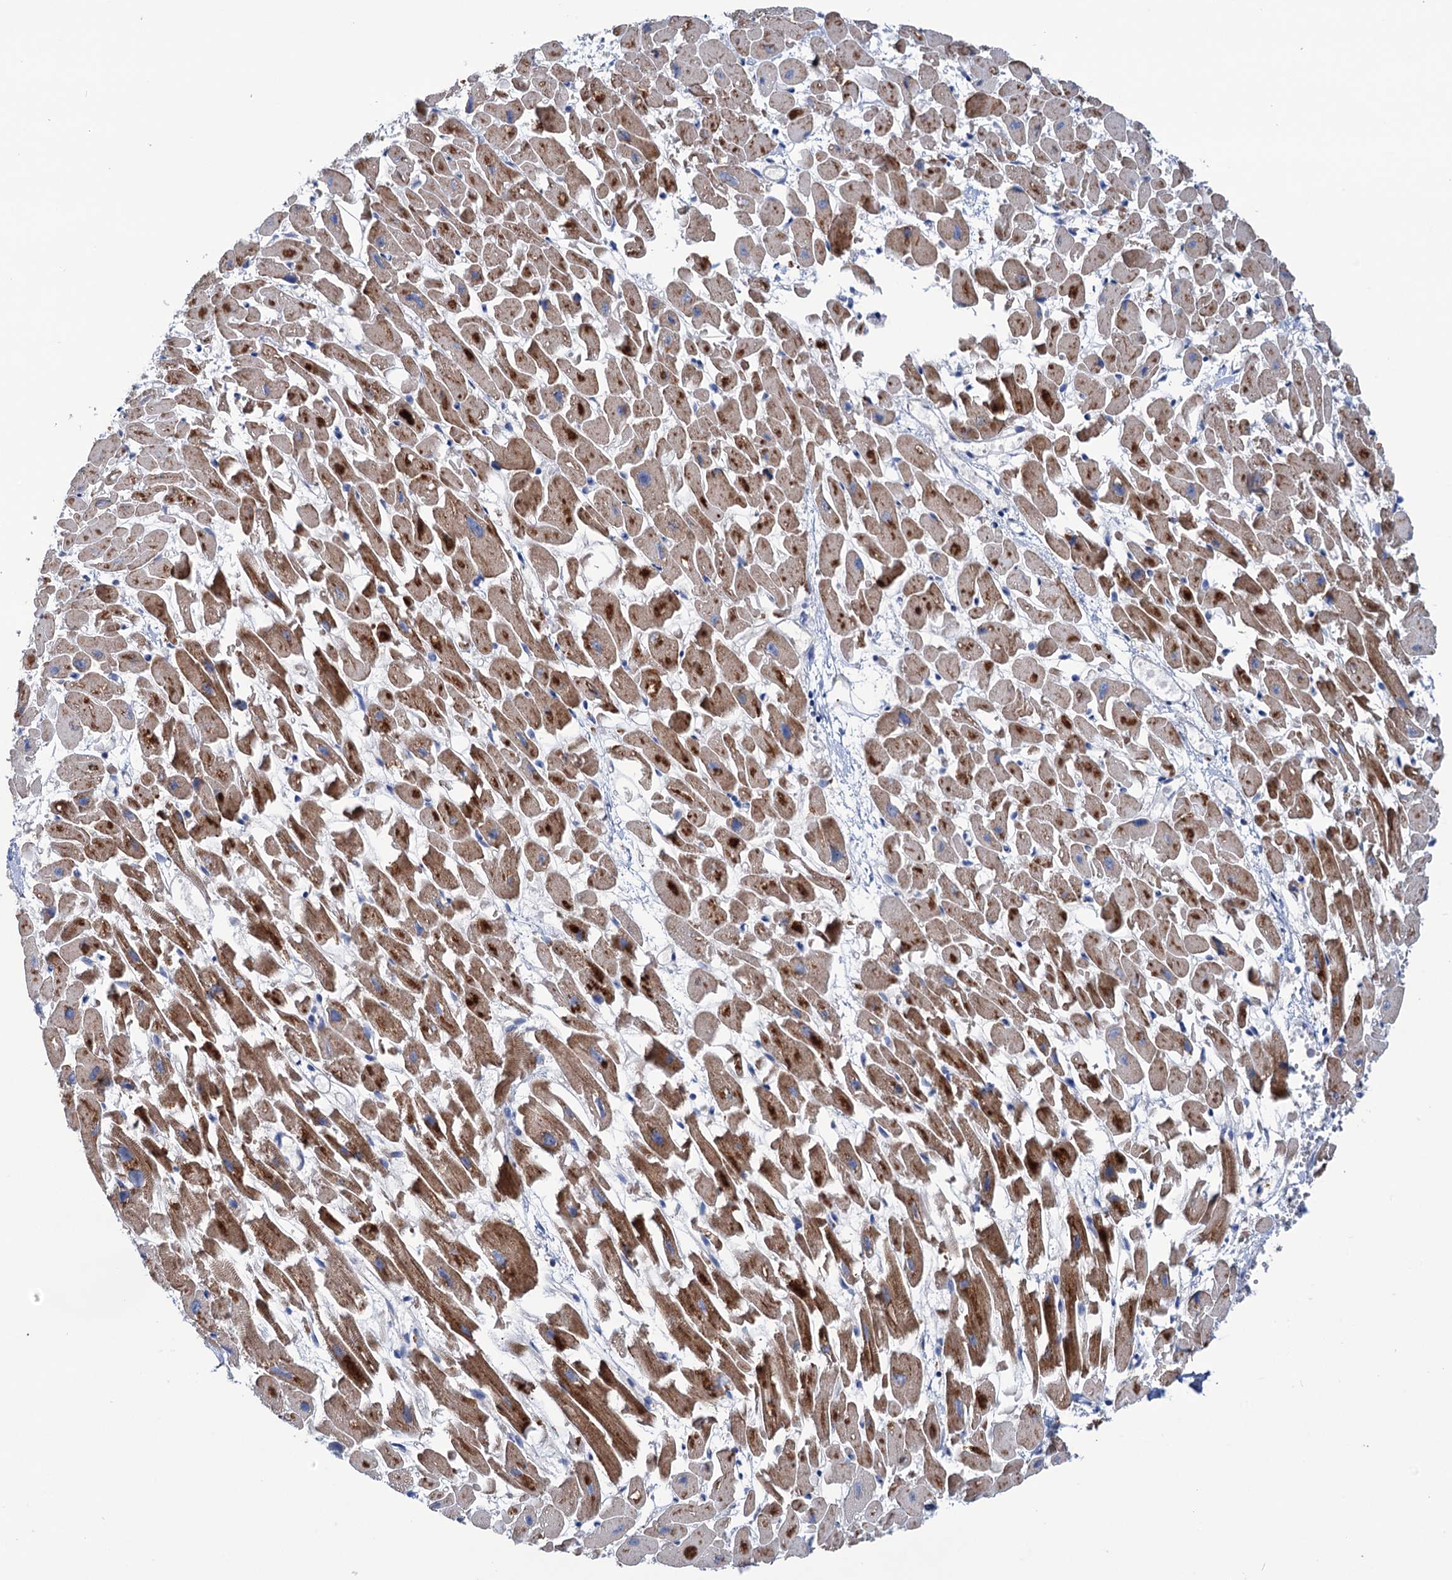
{"staining": {"intensity": "moderate", "quantity": ">75%", "location": "cytoplasmic/membranous"}, "tissue": "heart muscle", "cell_type": "Cardiomyocytes", "image_type": "normal", "snomed": [{"axis": "morphology", "description": "Normal tissue, NOS"}, {"axis": "topography", "description": "Heart"}], "caption": "Immunohistochemical staining of benign heart muscle displays moderate cytoplasmic/membranous protein expression in approximately >75% of cardiomyocytes.", "gene": "HTR3B", "patient": {"sex": "female", "age": 64}}